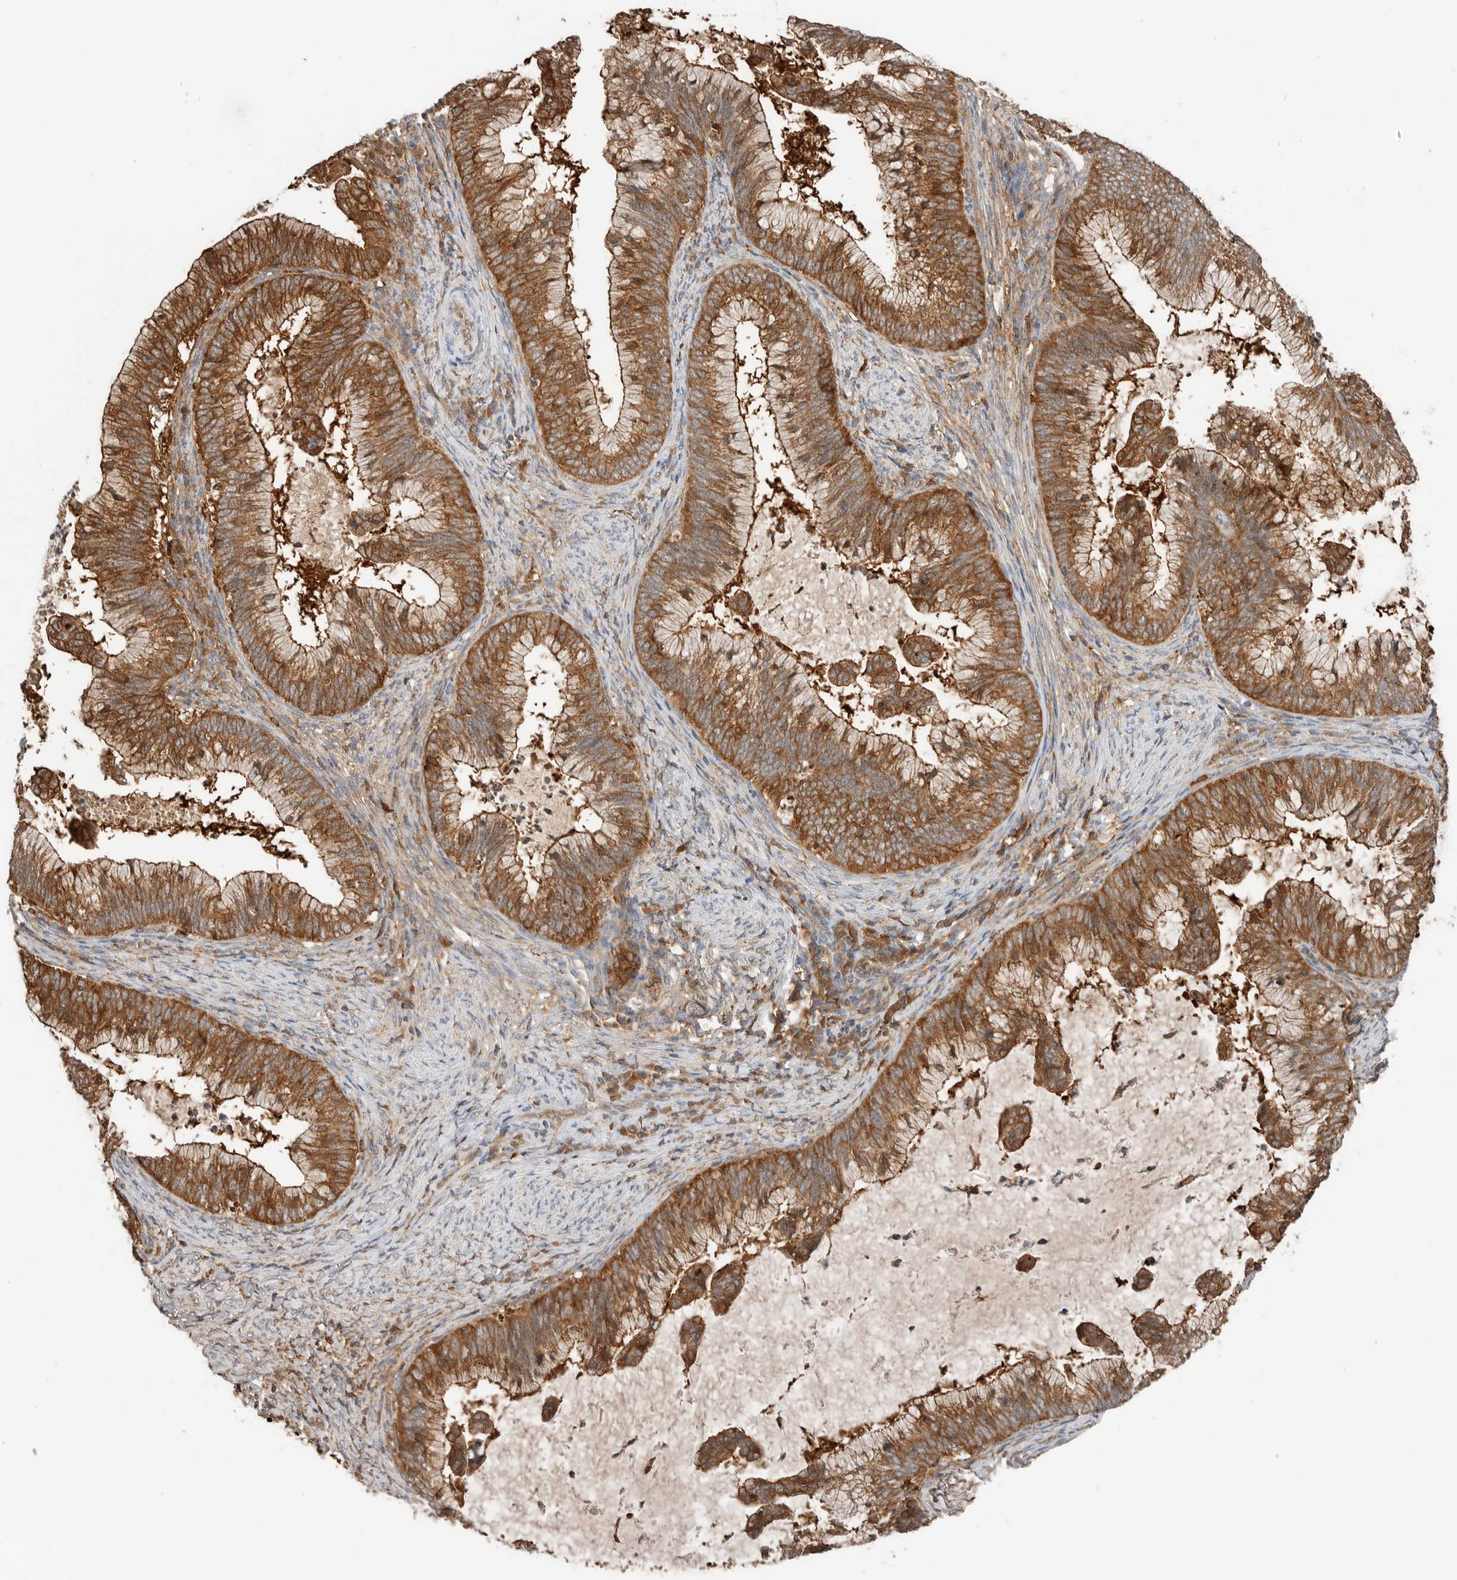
{"staining": {"intensity": "moderate", "quantity": ">75%", "location": "cytoplasmic/membranous"}, "tissue": "cervical cancer", "cell_type": "Tumor cells", "image_type": "cancer", "snomed": [{"axis": "morphology", "description": "Adenocarcinoma, NOS"}, {"axis": "topography", "description": "Cervix"}], "caption": "Cervical adenocarcinoma stained with a brown dye exhibits moderate cytoplasmic/membranous positive expression in approximately >75% of tumor cells.", "gene": "XPNPEP1", "patient": {"sex": "female", "age": 36}}